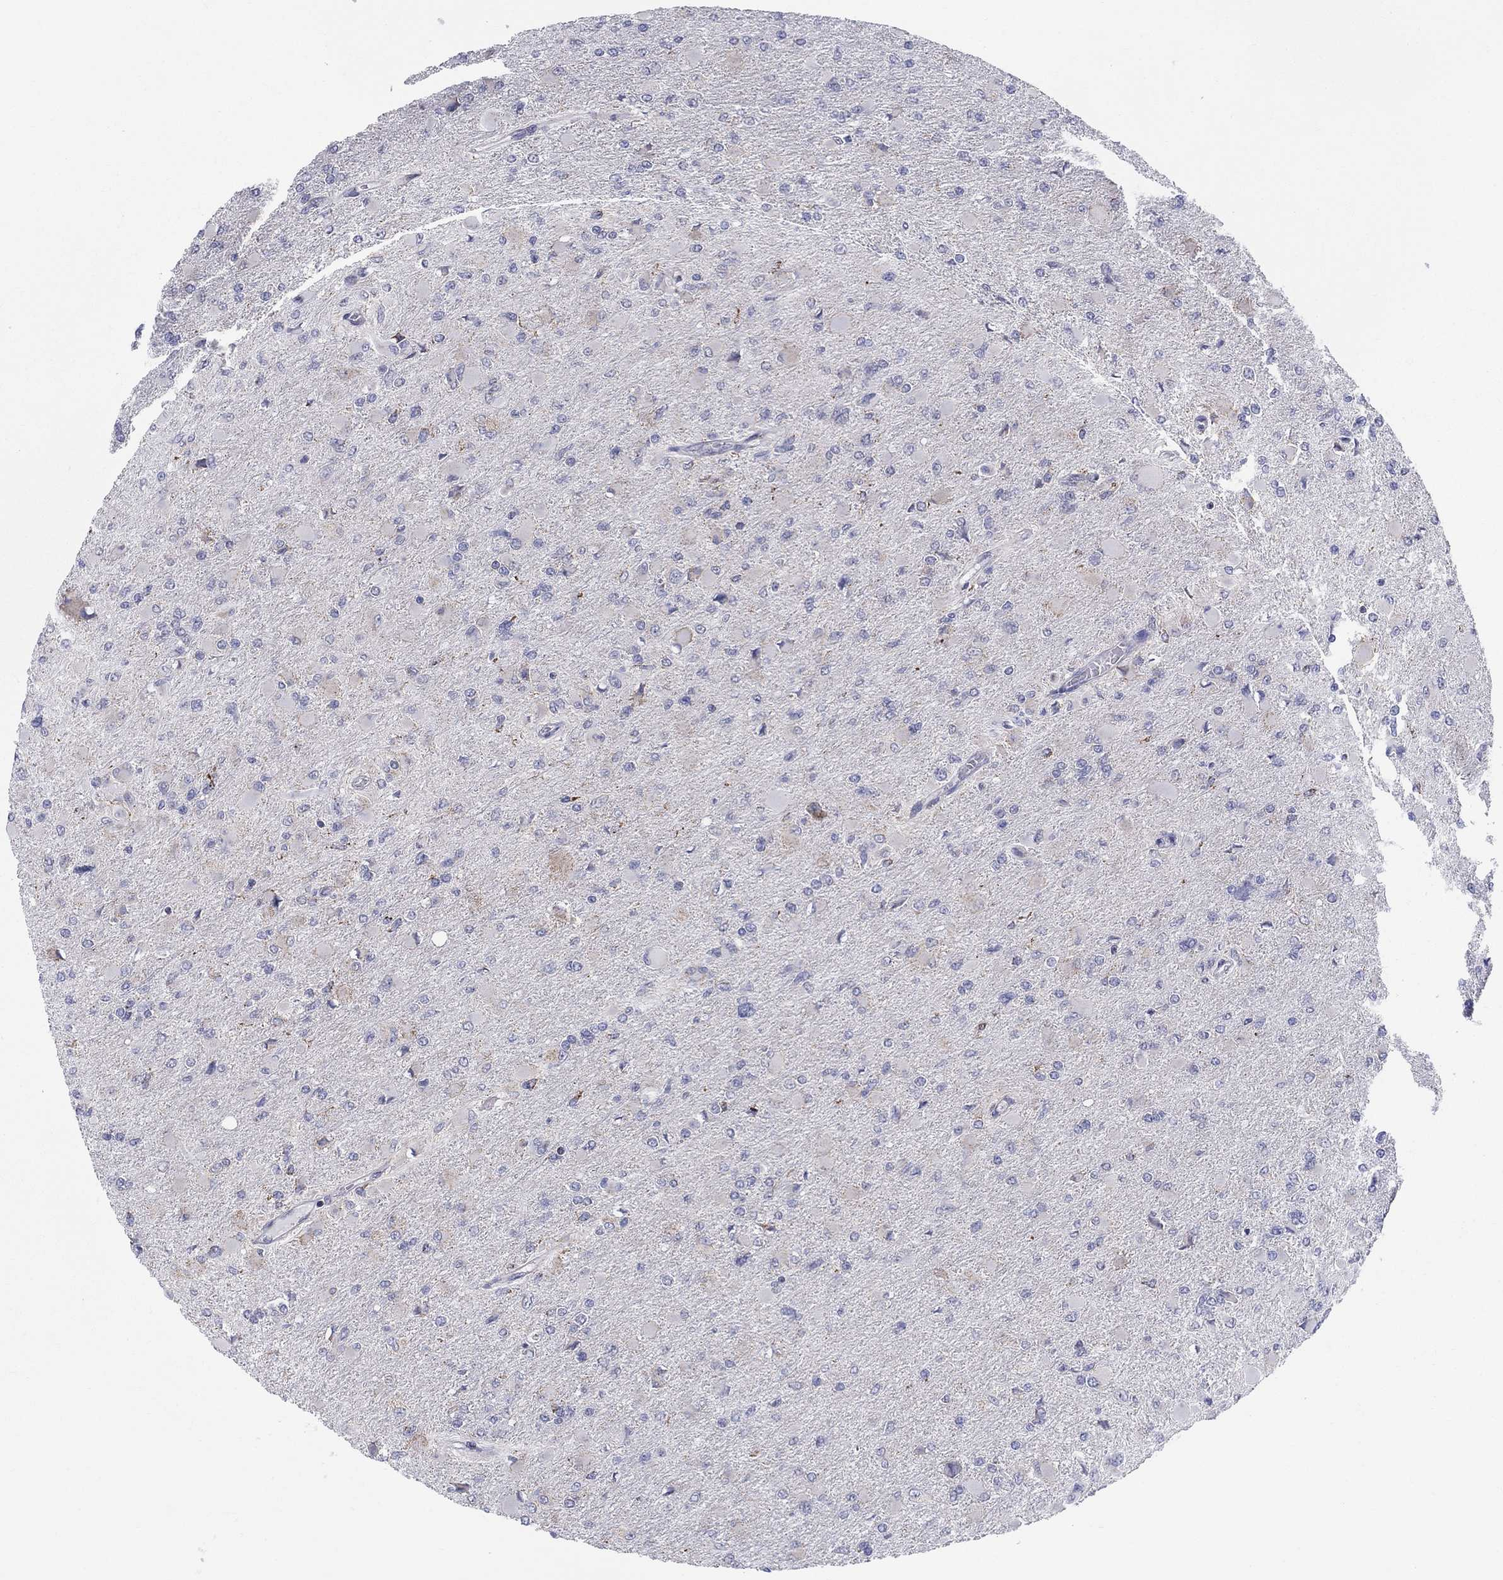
{"staining": {"intensity": "negative", "quantity": "none", "location": "none"}, "tissue": "glioma", "cell_type": "Tumor cells", "image_type": "cancer", "snomed": [{"axis": "morphology", "description": "Glioma, malignant, High grade"}, {"axis": "topography", "description": "Cerebral cortex"}], "caption": "Tumor cells are negative for protein expression in human glioma.", "gene": "KISS1R", "patient": {"sex": "female", "age": 36}}